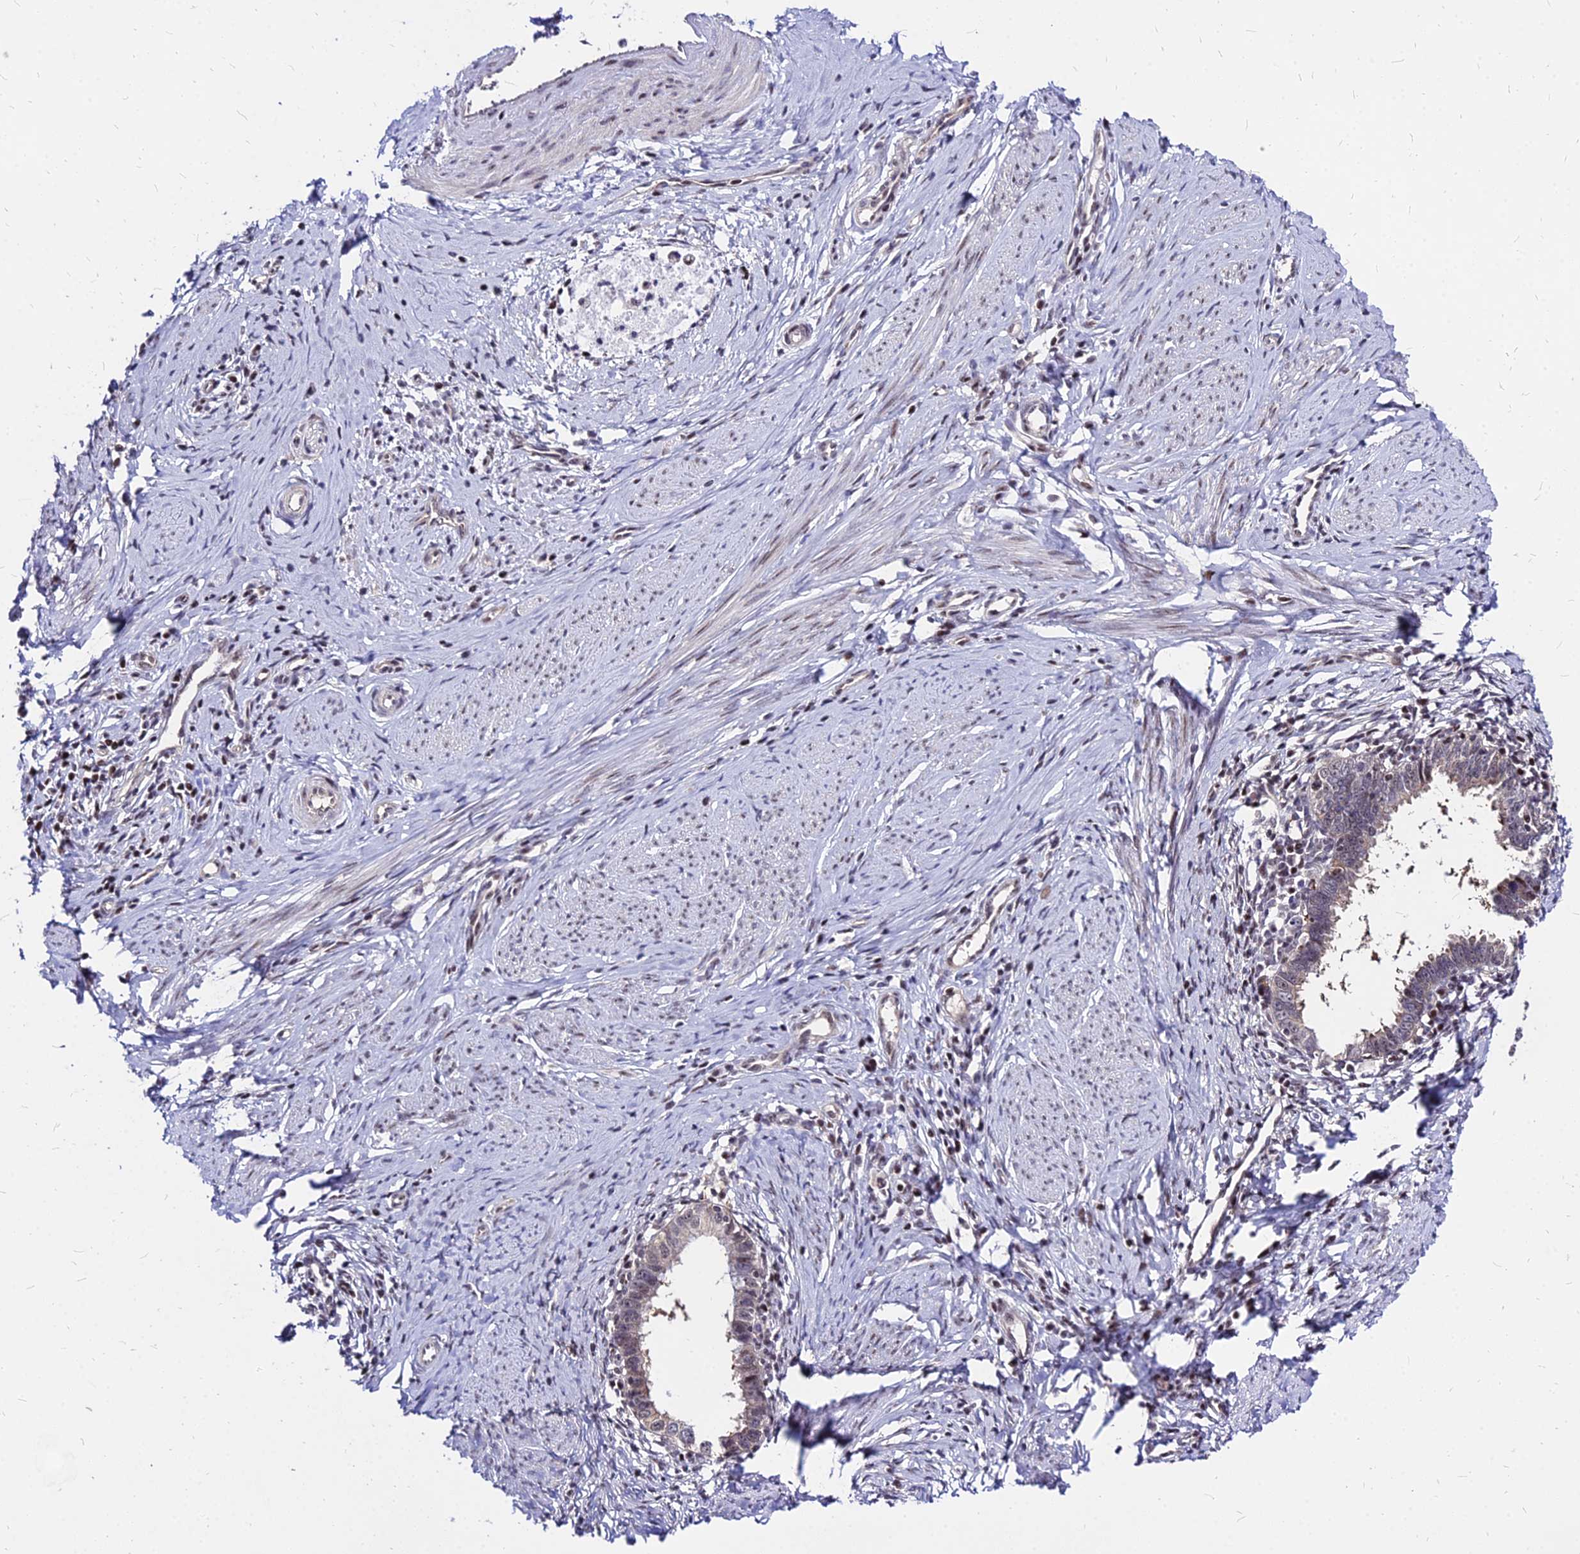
{"staining": {"intensity": "negative", "quantity": "none", "location": "none"}, "tissue": "cervical cancer", "cell_type": "Tumor cells", "image_type": "cancer", "snomed": [{"axis": "morphology", "description": "Adenocarcinoma, NOS"}, {"axis": "topography", "description": "Cervix"}], "caption": "This is an immunohistochemistry image of human cervical cancer. There is no staining in tumor cells.", "gene": "DDX55", "patient": {"sex": "female", "age": 36}}